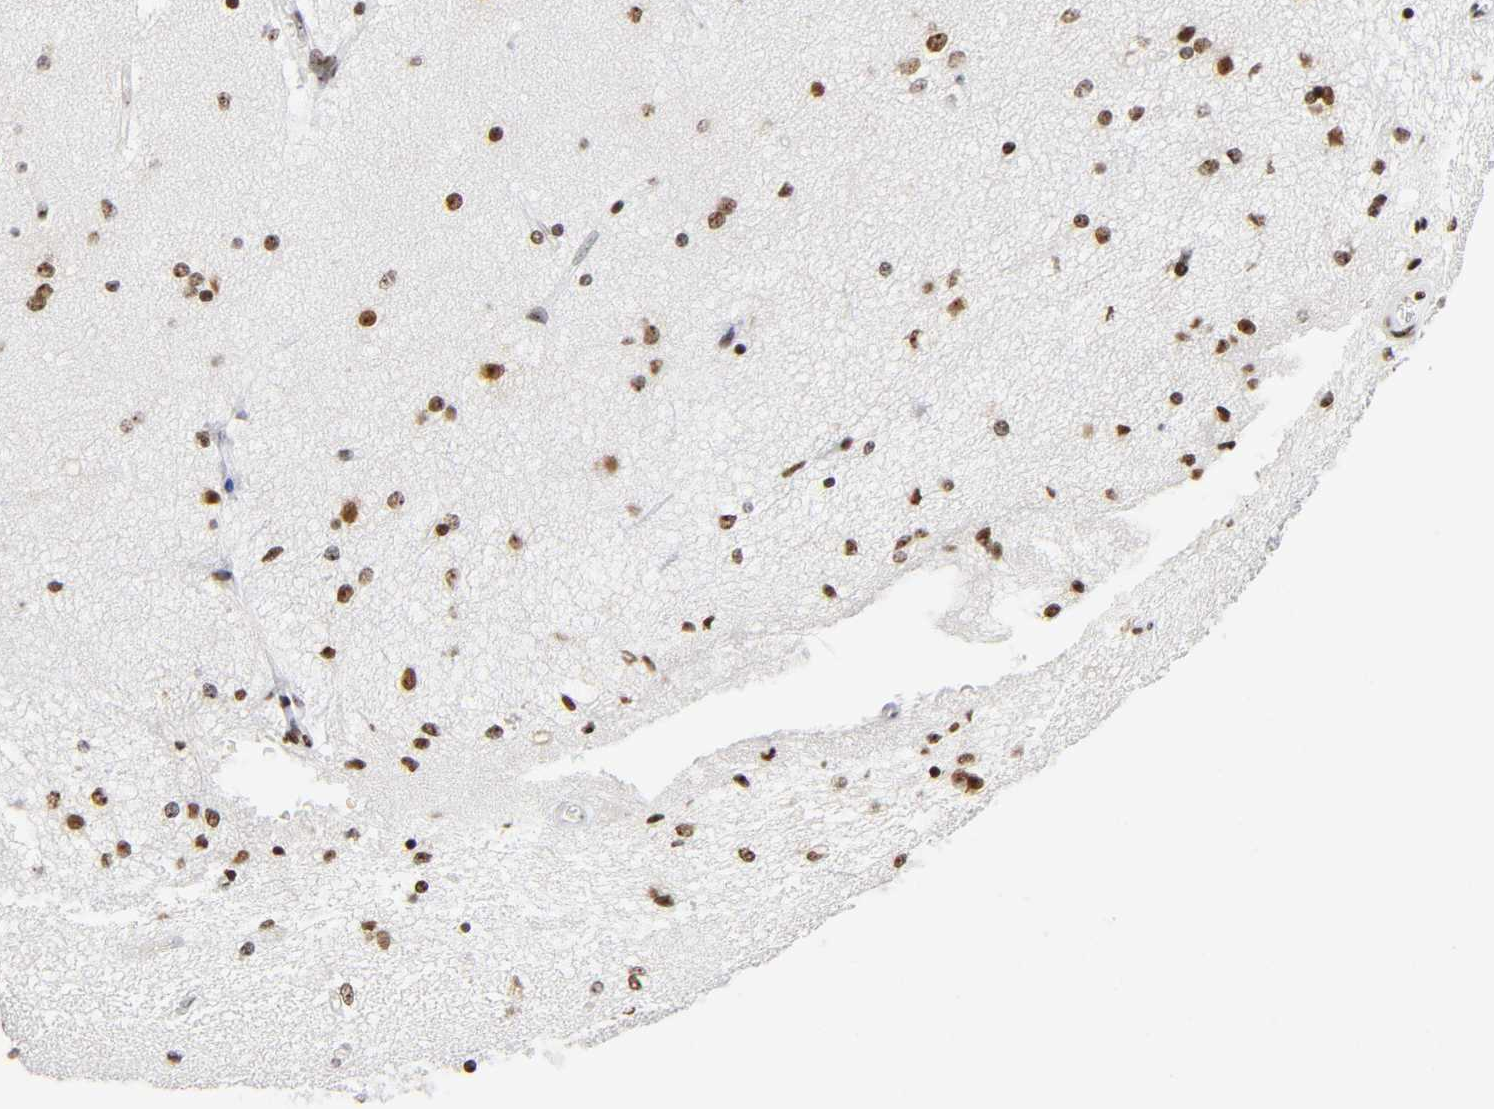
{"staining": {"intensity": "moderate", "quantity": ">75%", "location": "nuclear"}, "tissue": "cerebral cortex", "cell_type": "Endothelial cells", "image_type": "normal", "snomed": [{"axis": "morphology", "description": "Normal tissue, NOS"}, {"axis": "topography", "description": "Cerebral cortex"}], "caption": "This micrograph demonstrates unremarkable cerebral cortex stained with immunohistochemistry (IHC) to label a protein in brown. The nuclear of endothelial cells show moderate positivity for the protein. Nuclei are counter-stained blue.", "gene": "UBTF", "patient": {"sex": "female", "age": 54}}